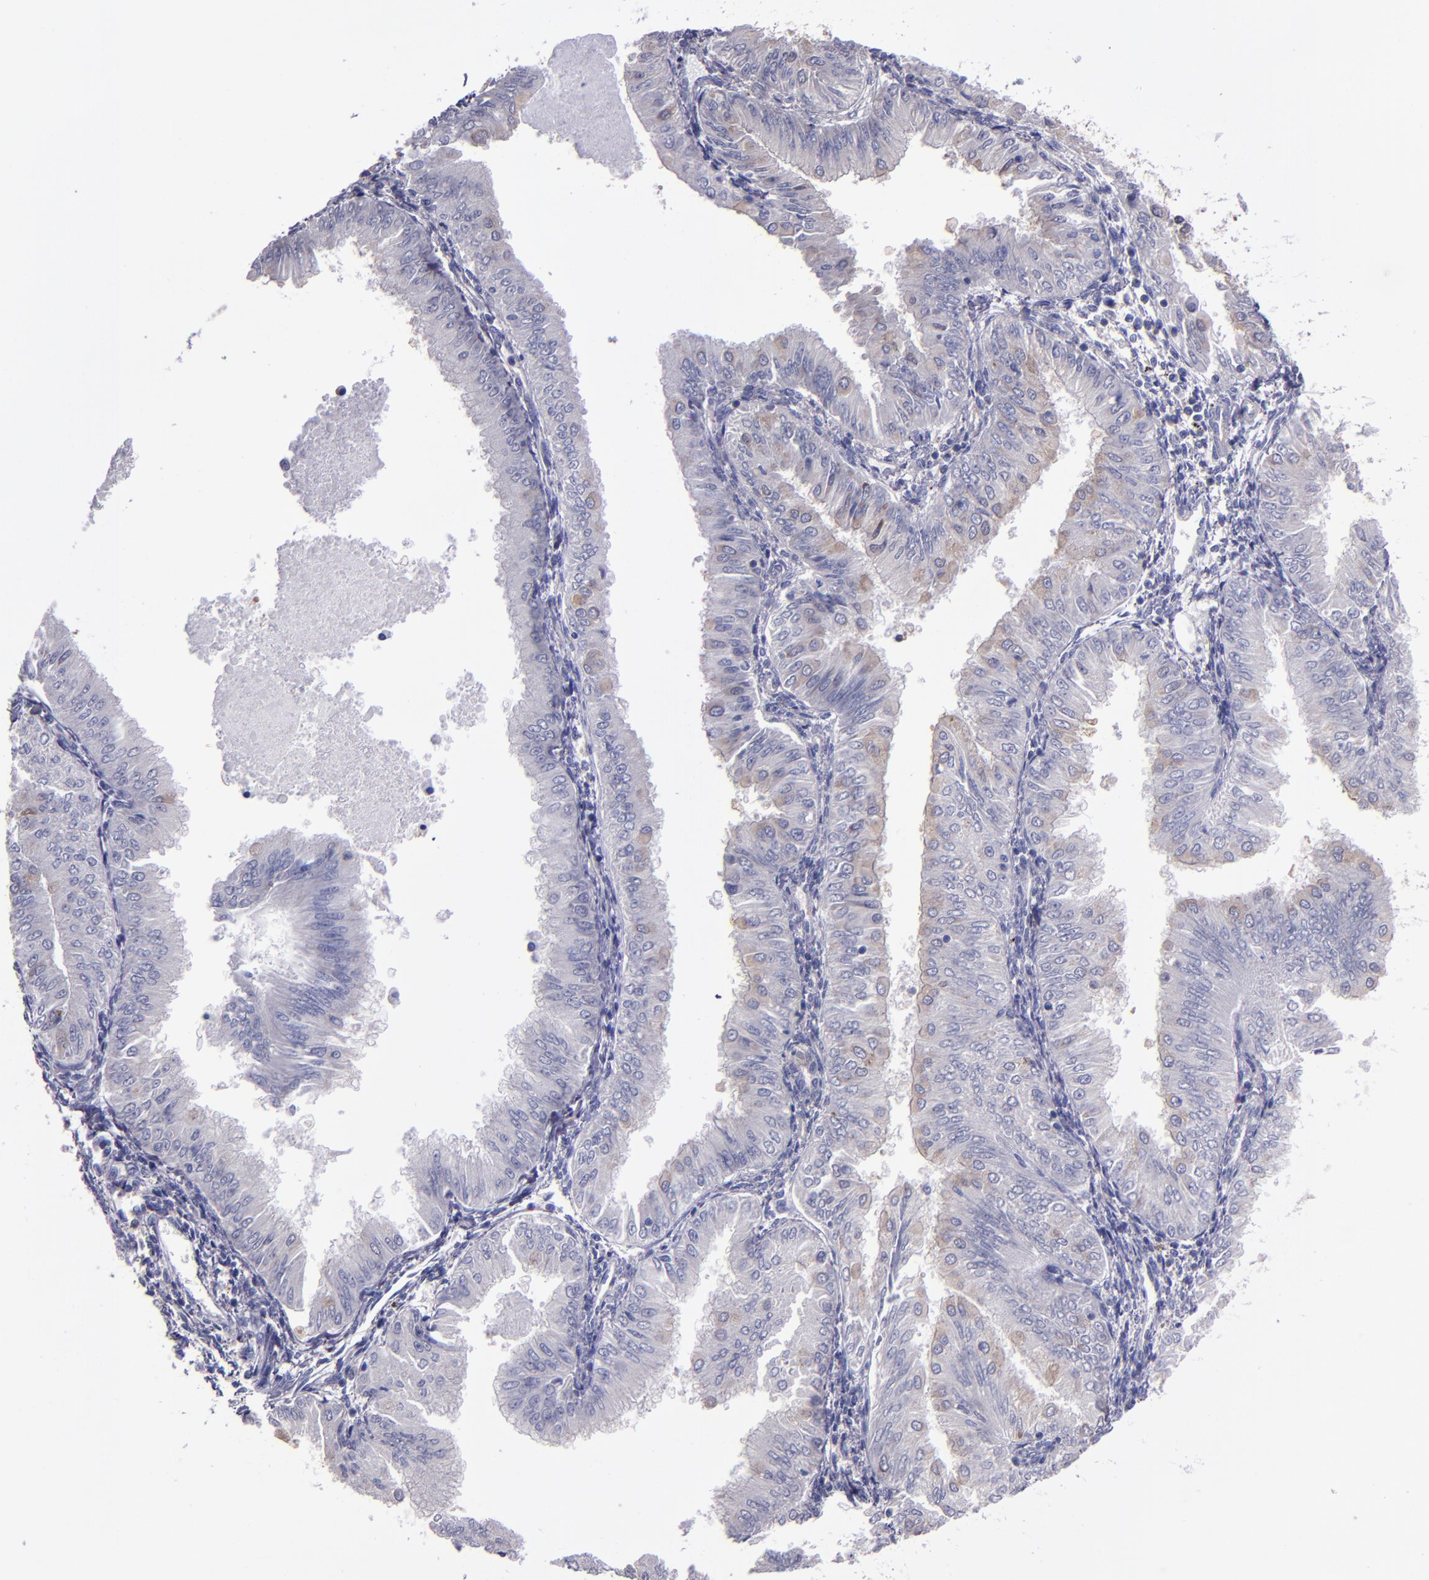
{"staining": {"intensity": "weak", "quantity": "<25%", "location": "cytoplasmic/membranous"}, "tissue": "endometrial cancer", "cell_type": "Tumor cells", "image_type": "cancer", "snomed": [{"axis": "morphology", "description": "Adenocarcinoma, NOS"}, {"axis": "topography", "description": "Endometrium"}], "caption": "A high-resolution histopathology image shows IHC staining of adenocarcinoma (endometrial), which exhibits no significant positivity in tumor cells. (DAB immunohistochemistry (IHC) with hematoxylin counter stain).", "gene": "CARS1", "patient": {"sex": "female", "age": 53}}